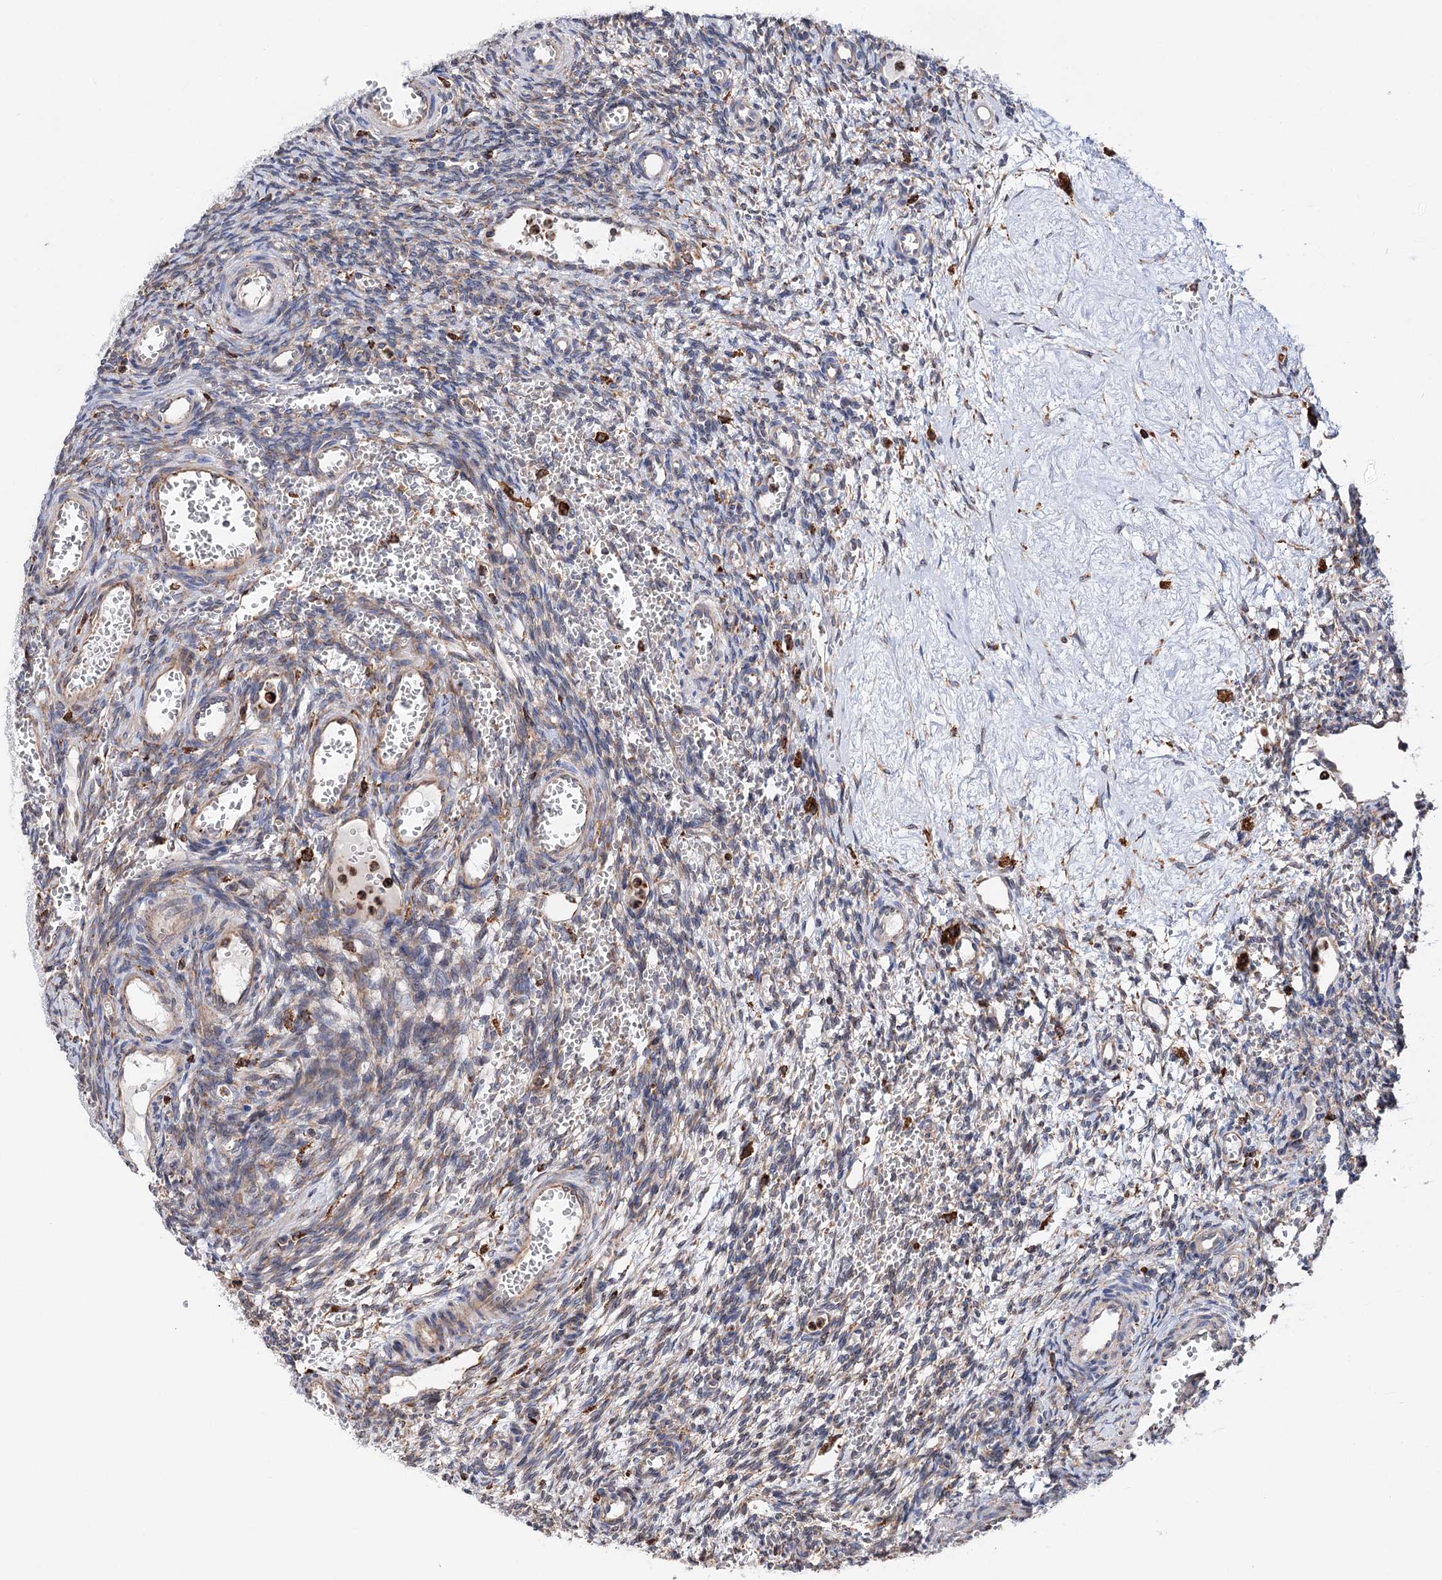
{"staining": {"intensity": "weak", "quantity": "<25%", "location": "cytoplasmic/membranous"}, "tissue": "ovary", "cell_type": "Ovarian stroma cells", "image_type": "normal", "snomed": [{"axis": "morphology", "description": "Normal tissue, NOS"}, {"axis": "topography", "description": "Ovary"}], "caption": "A micrograph of ovary stained for a protein demonstrates no brown staining in ovarian stroma cells.", "gene": "ERP29", "patient": {"sex": "female", "age": 39}}